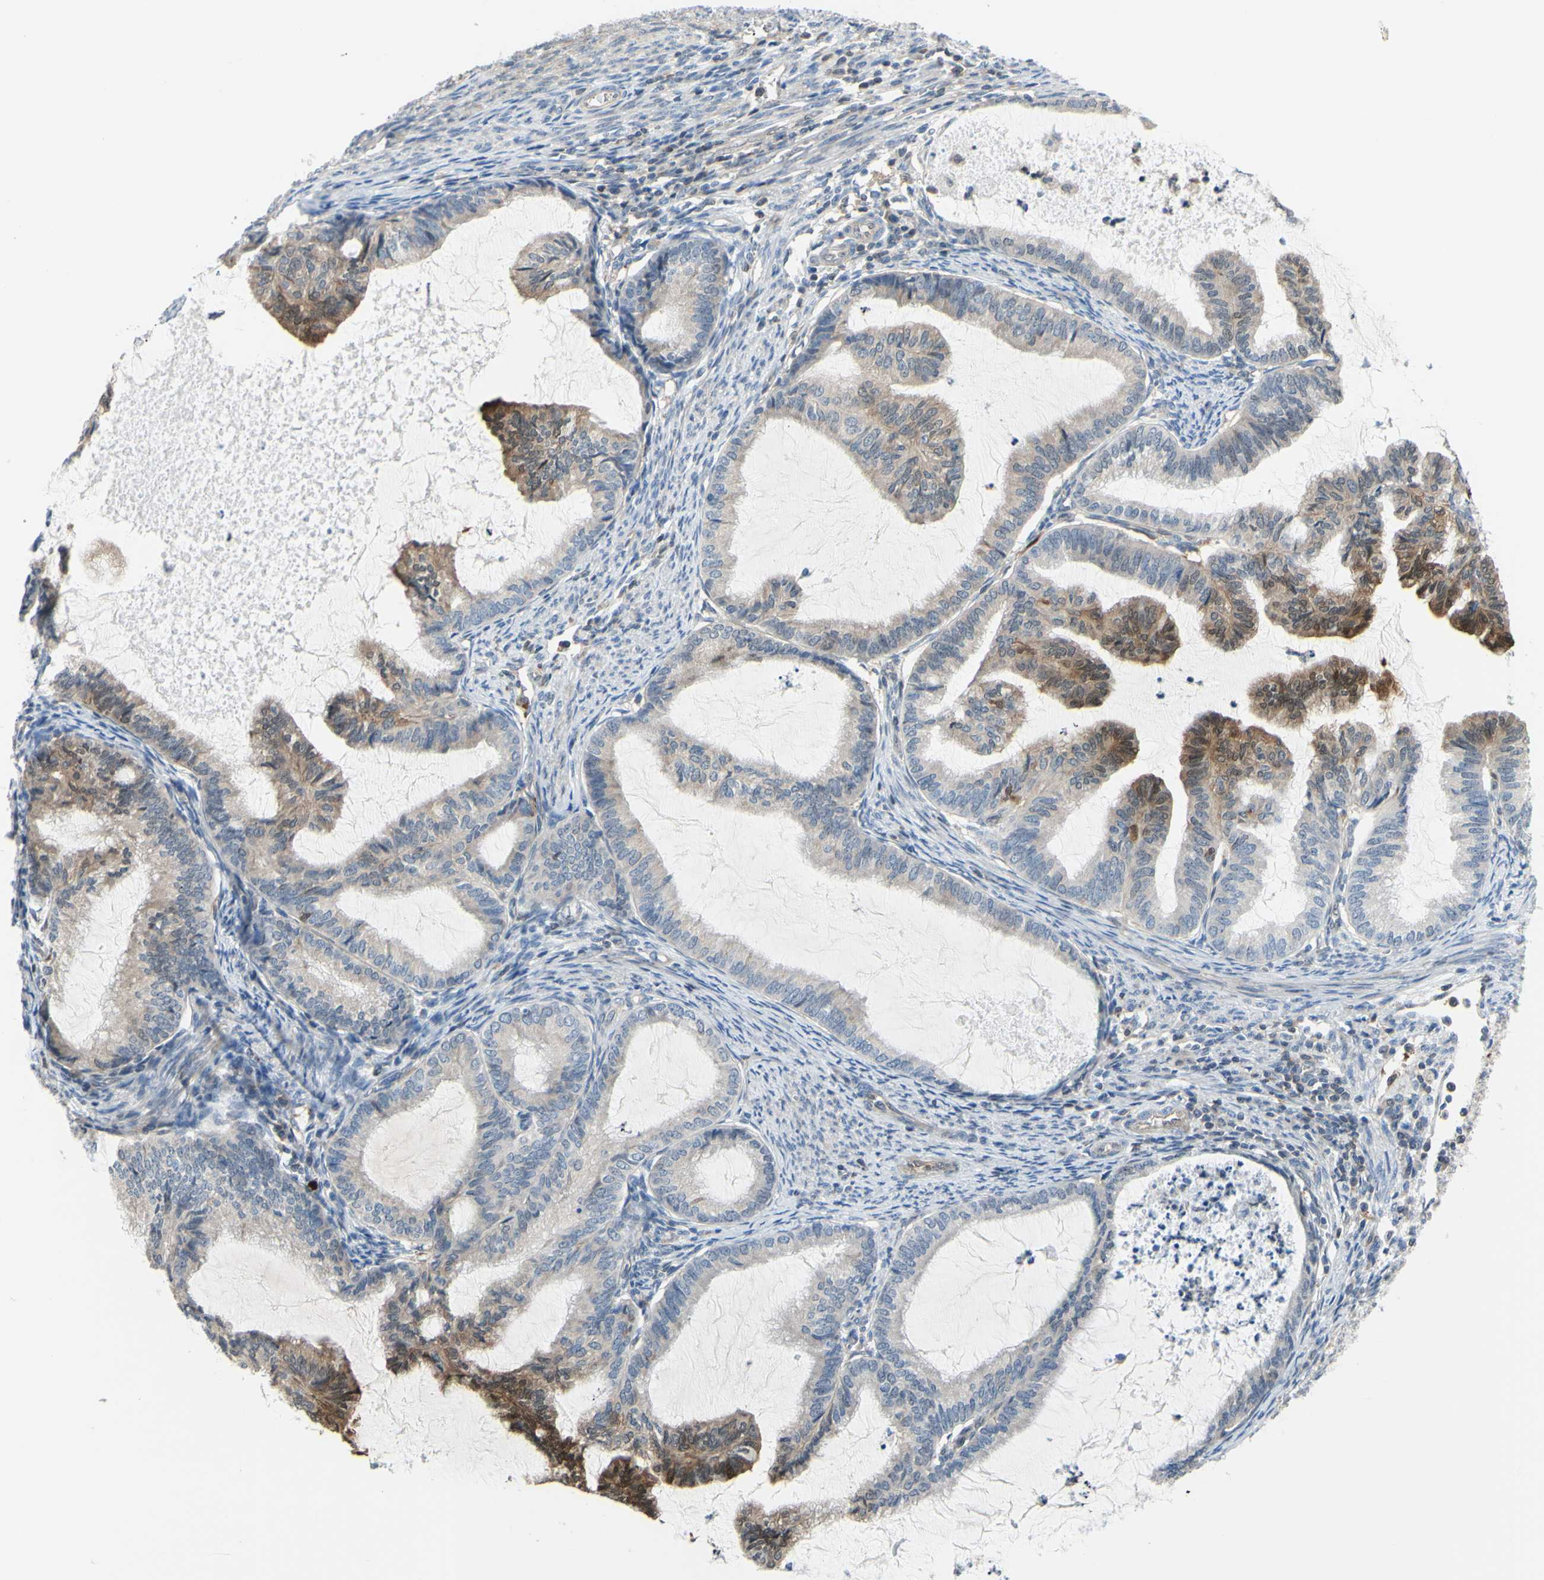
{"staining": {"intensity": "strong", "quantity": "<25%", "location": "cytoplasmic/membranous"}, "tissue": "cervical cancer", "cell_type": "Tumor cells", "image_type": "cancer", "snomed": [{"axis": "morphology", "description": "Normal tissue, NOS"}, {"axis": "morphology", "description": "Adenocarcinoma, NOS"}, {"axis": "topography", "description": "Cervix"}, {"axis": "topography", "description": "Endometrium"}], "caption": "A photomicrograph showing strong cytoplasmic/membranous expression in about <25% of tumor cells in cervical cancer (adenocarcinoma), as visualized by brown immunohistochemical staining.", "gene": "UPK3B", "patient": {"sex": "female", "age": 86}}